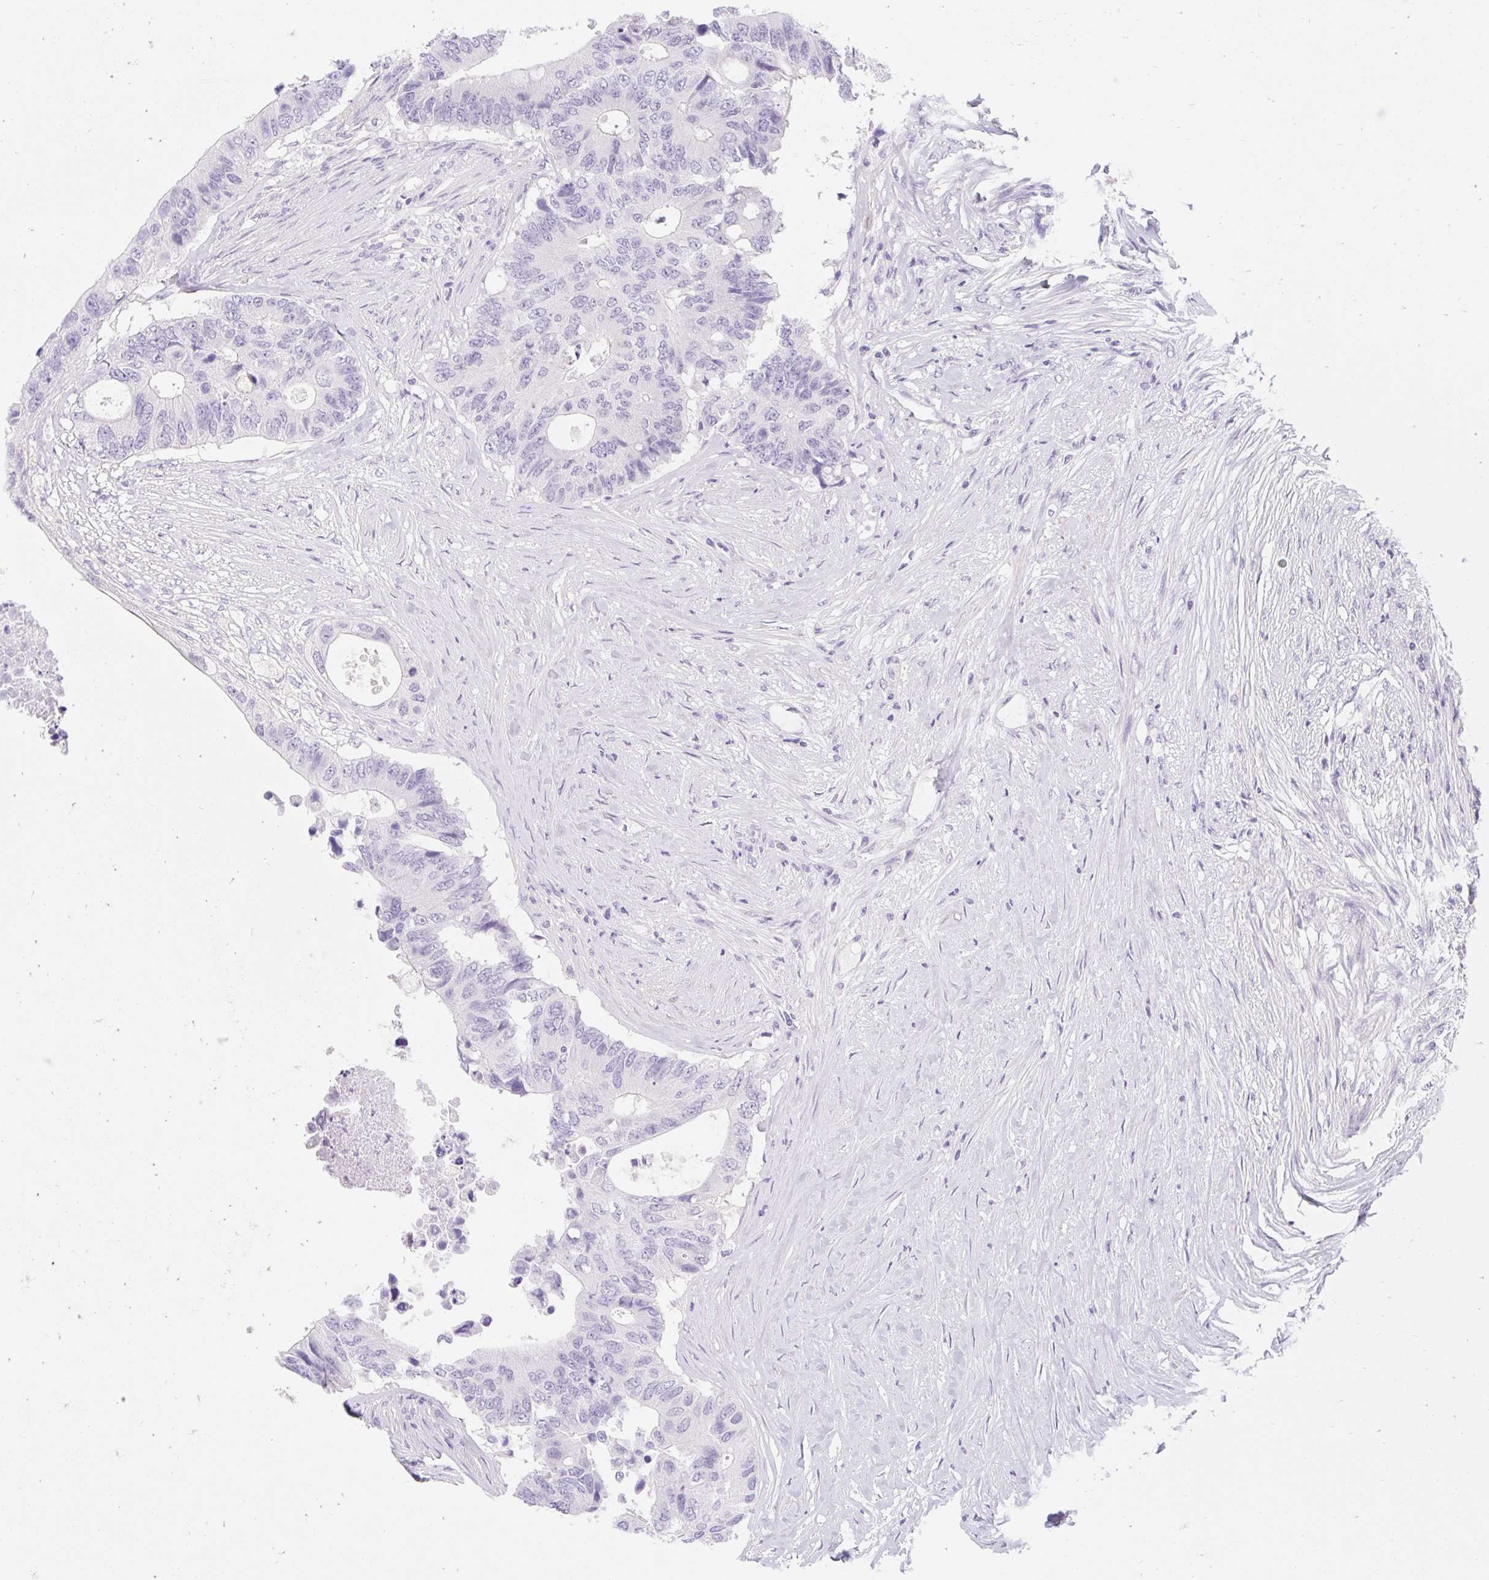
{"staining": {"intensity": "negative", "quantity": "none", "location": "none"}, "tissue": "colorectal cancer", "cell_type": "Tumor cells", "image_type": "cancer", "snomed": [{"axis": "morphology", "description": "Adenocarcinoma, NOS"}, {"axis": "topography", "description": "Colon"}], "caption": "DAB immunohistochemical staining of human adenocarcinoma (colorectal) displays no significant expression in tumor cells.", "gene": "SLC28A1", "patient": {"sex": "male", "age": 71}}